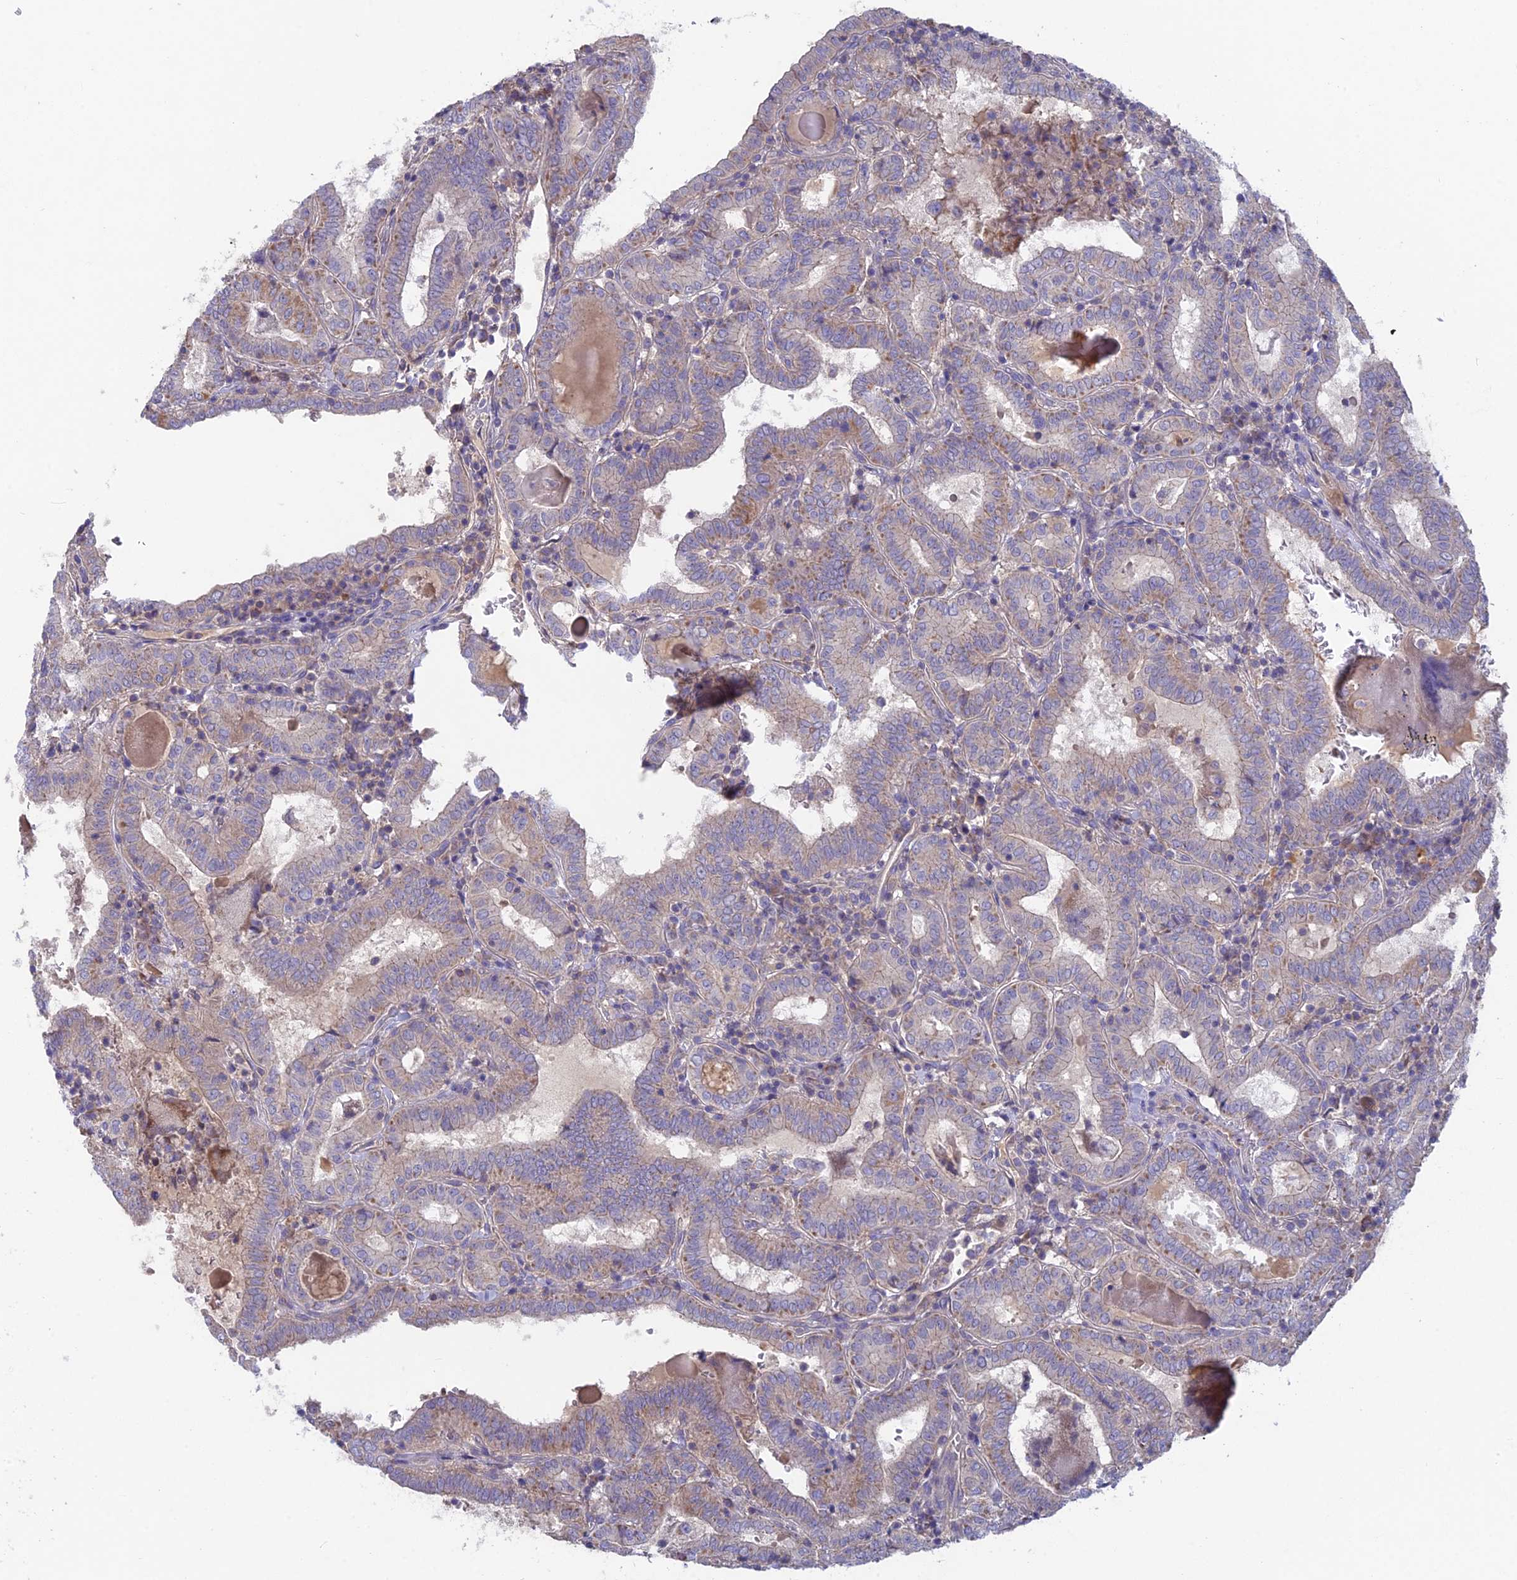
{"staining": {"intensity": "weak", "quantity": "25%-75%", "location": "cytoplasmic/membranous"}, "tissue": "thyroid cancer", "cell_type": "Tumor cells", "image_type": "cancer", "snomed": [{"axis": "morphology", "description": "Papillary adenocarcinoma, NOS"}, {"axis": "topography", "description": "Thyroid gland"}], "caption": "A micrograph of thyroid papillary adenocarcinoma stained for a protein exhibits weak cytoplasmic/membranous brown staining in tumor cells.", "gene": "PZP", "patient": {"sex": "female", "age": 72}}